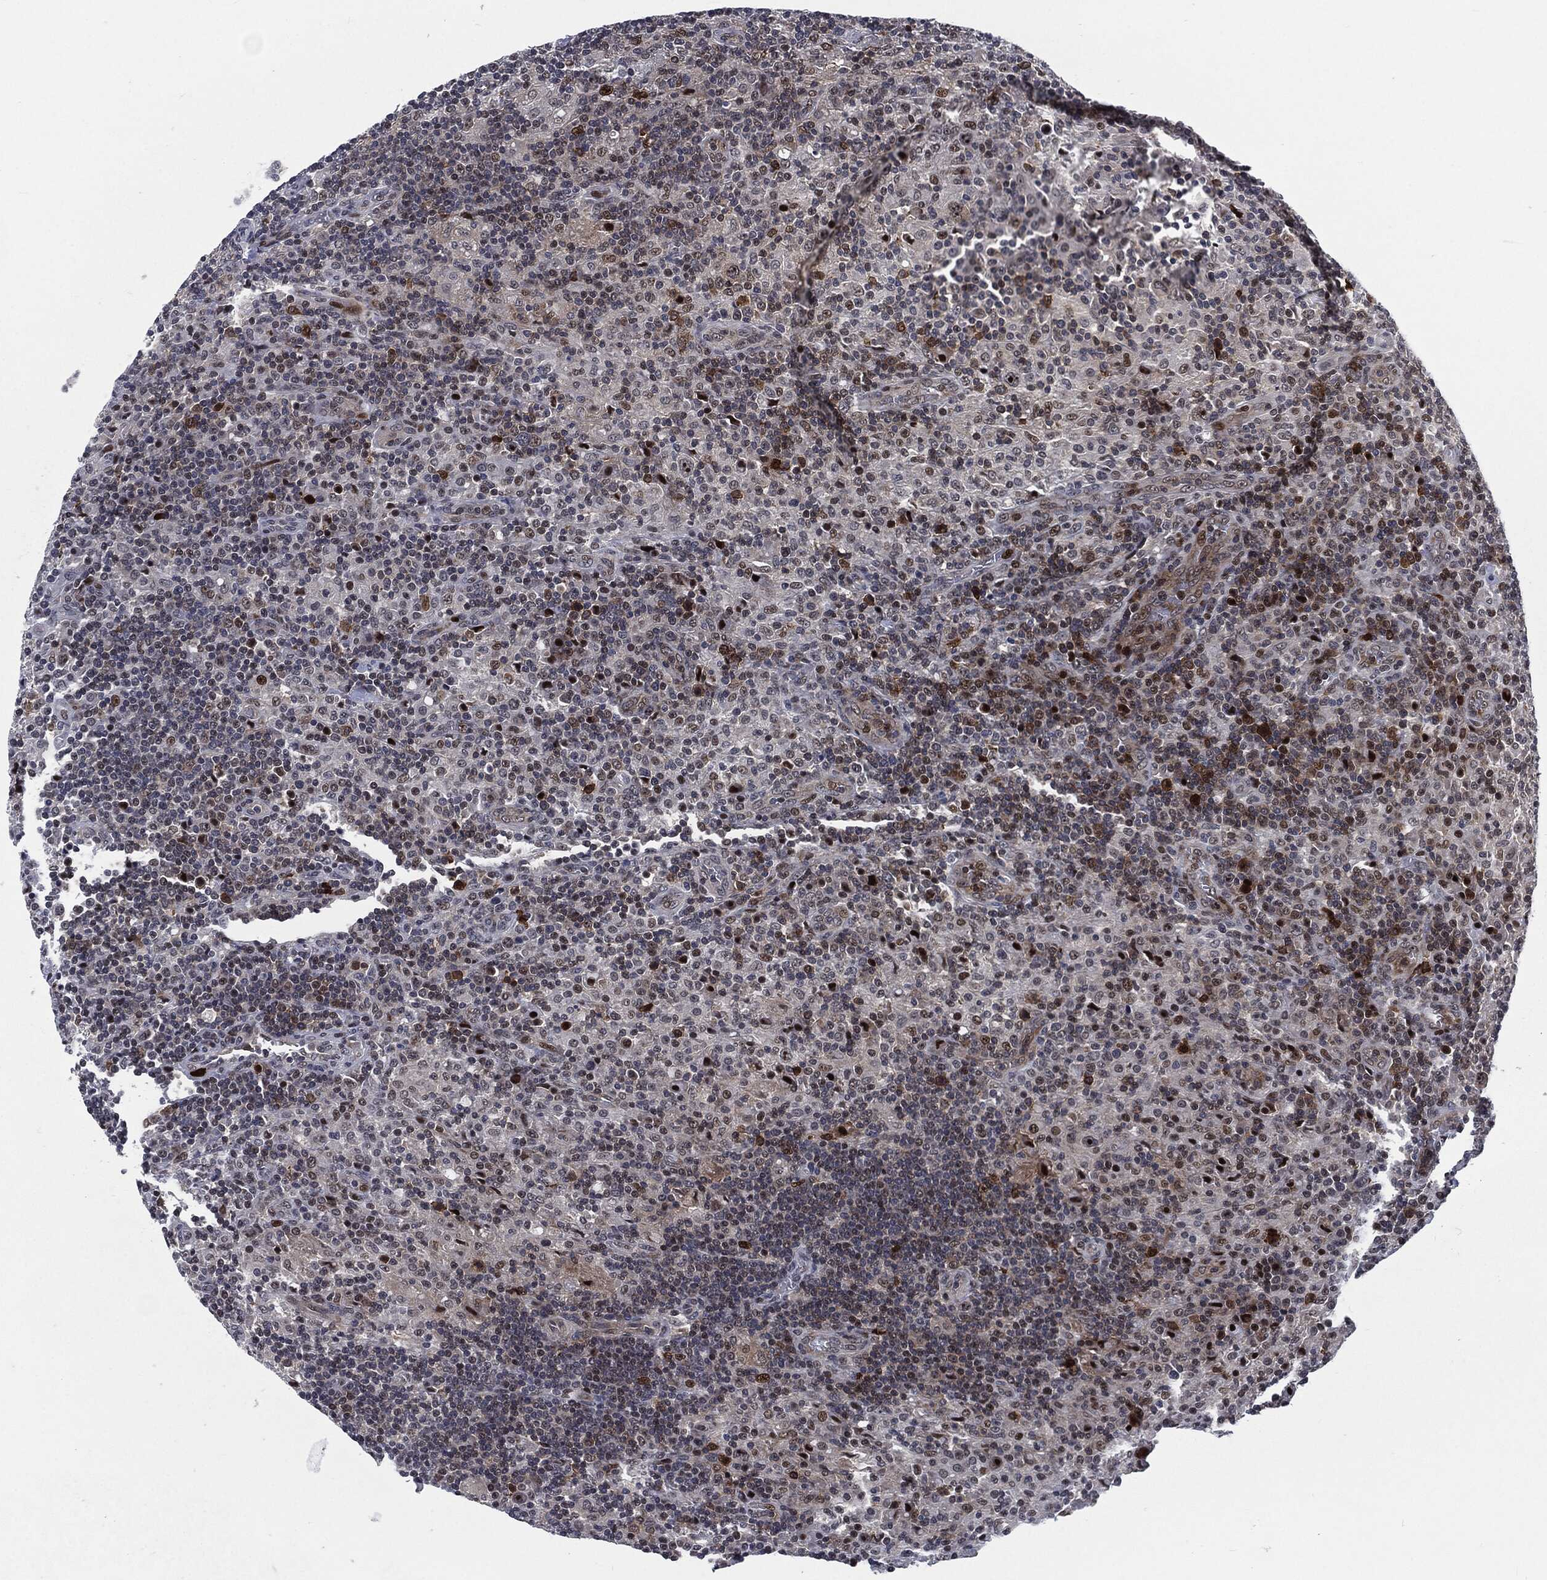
{"staining": {"intensity": "strong", "quantity": "25%-75%", "location": "nuclear"}, "tissue": "lymphoma", "cell_type": "Tumor cells", "image_type": "cancer", "snomed": [{"axis": "morphology", "description": "Hodgkin's disease, NOS"}, {"axis": "topography", "description": "Lymph node"}], "caption": "Lymphoma stained with a brown dye exhibits strong nuclear positive positivity in about 25%-75% of tumor cells.", "gene": "AKT2", "patient": {"sex": "male", "age": 70}}